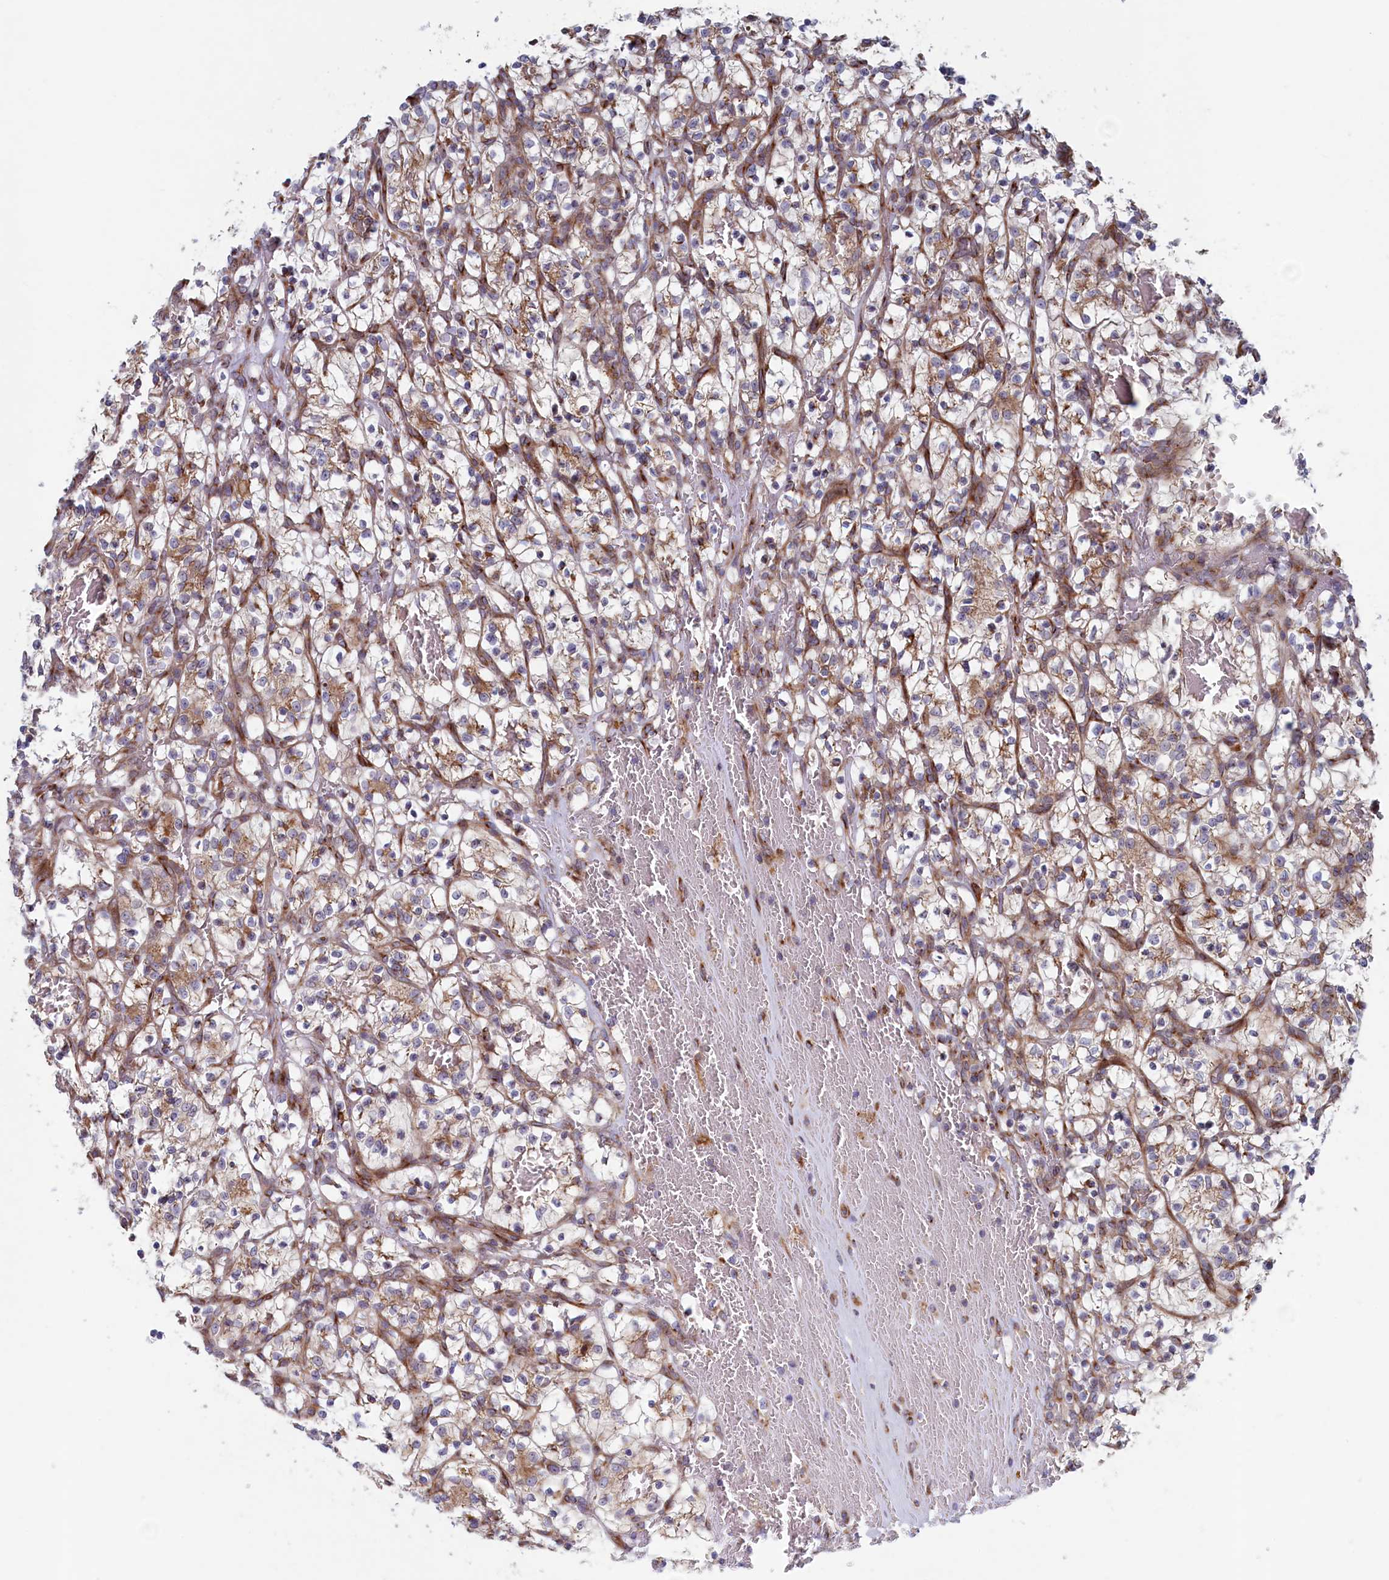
{"staining": {"intensity": "negative", "quantity": "none", "location": "none"}, "tissue": "renal cancer", "cell_type": "Tumor cells", "image_type": "cancer", "snomed": [{"axis": "morphology", "description": "Adenocarcinoma, NOS"}, {"axis": "topography", "description": "Kidney"}], "caption": "Human renal cancer stained for a protein using immunohistochemistry demonstrates no positivity in tumor cells.", "gene": "MTFMT", "patient": {"sex": "female", "age": 57}}